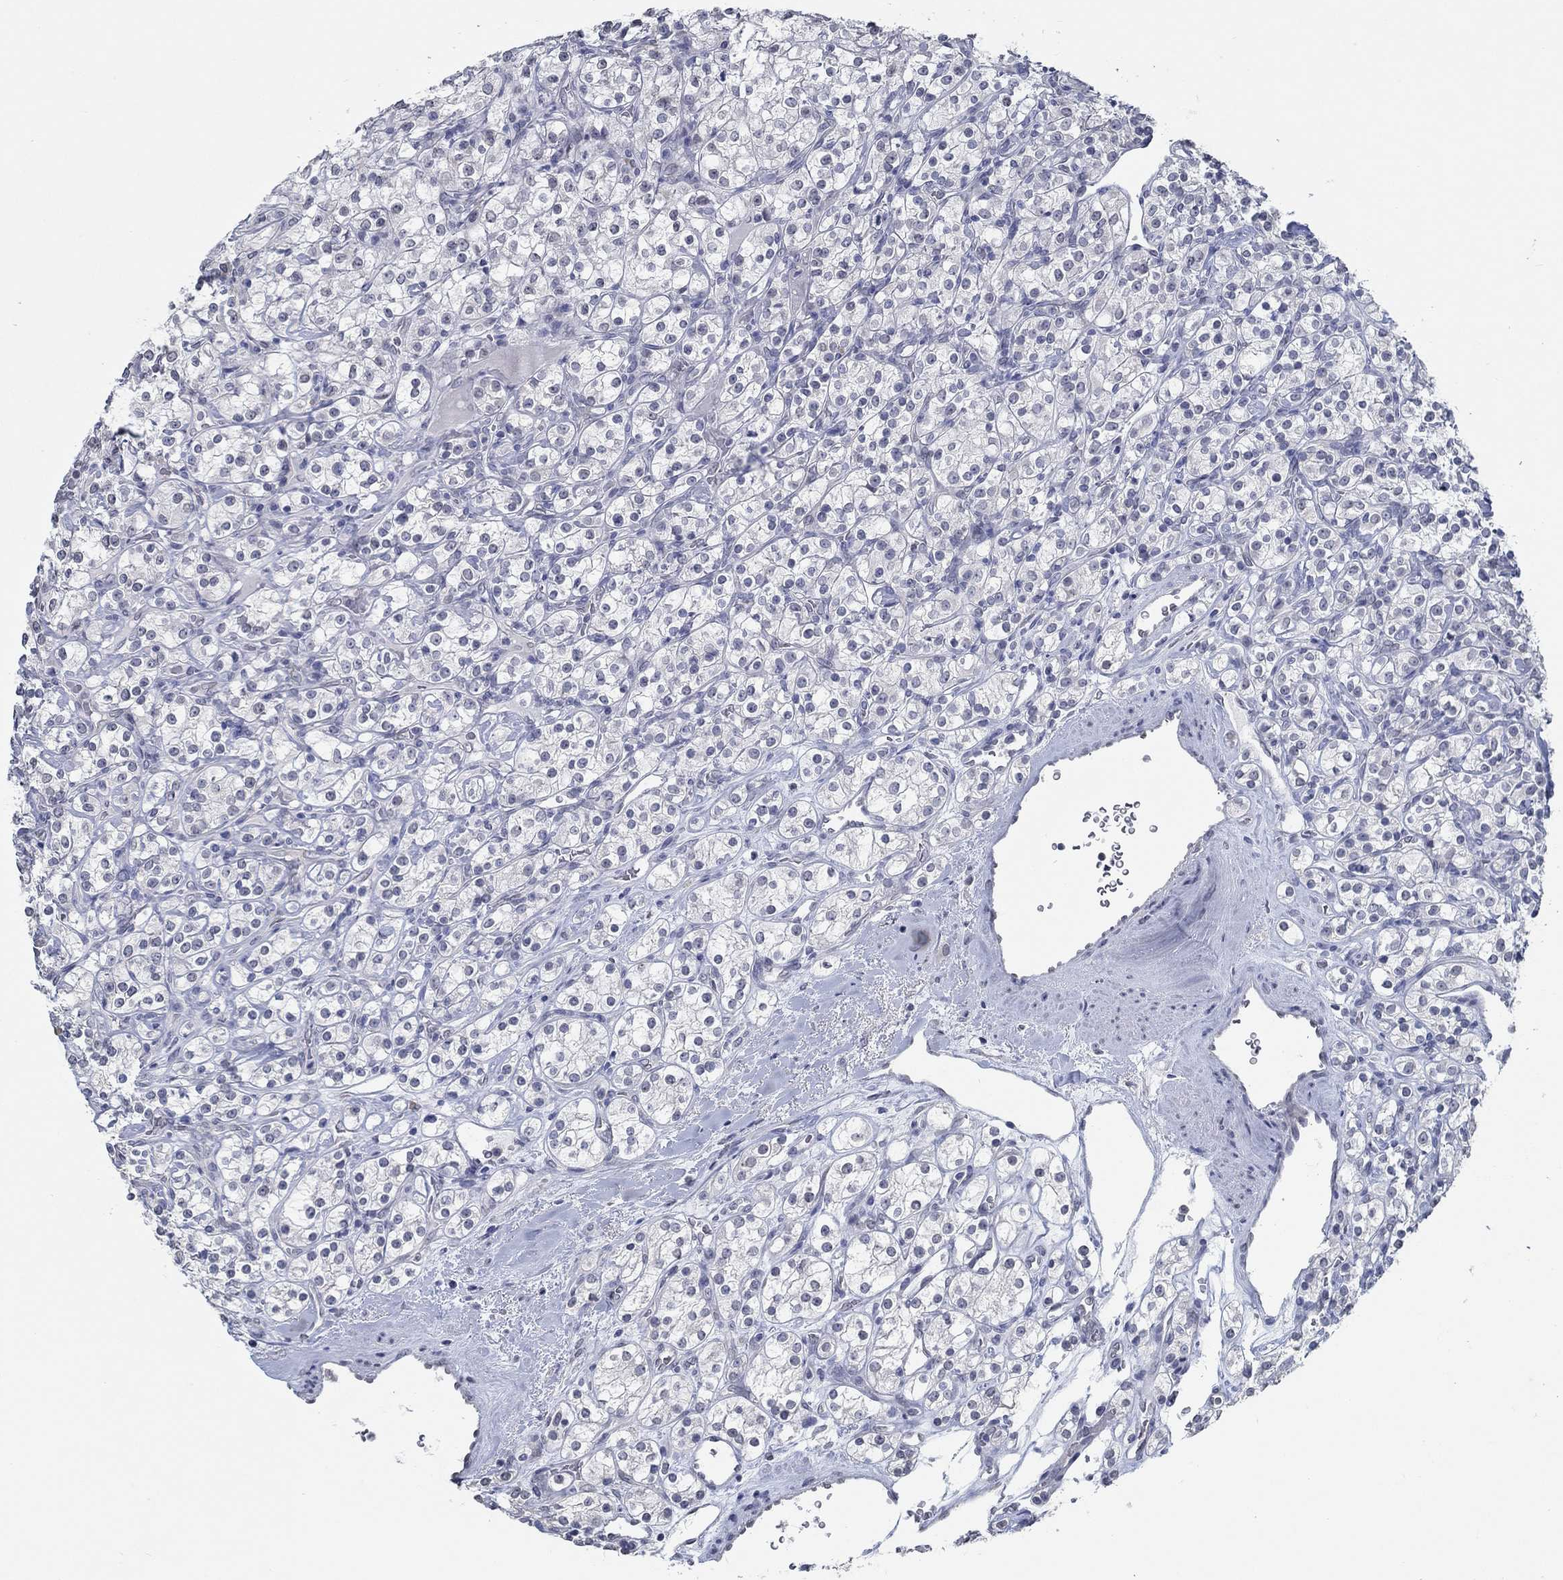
{"staining": {"intensity": "negative", "quantity": "none", "location": "none"}, "tissue": "renal cancer", "cell_type": "Tumor cells", "image_type": "cancer", "snomed": [{"axis": "morphology", "description": "Adenocarcinoma, NOS"}, {"axis": "topography", "description": "Kidney"}], "caption": "Tumor cells show no significant protein positivity in adenocarcinoma (renal).", "gene": "NUP155", "patient": {"sex": "male", "age": 77}}